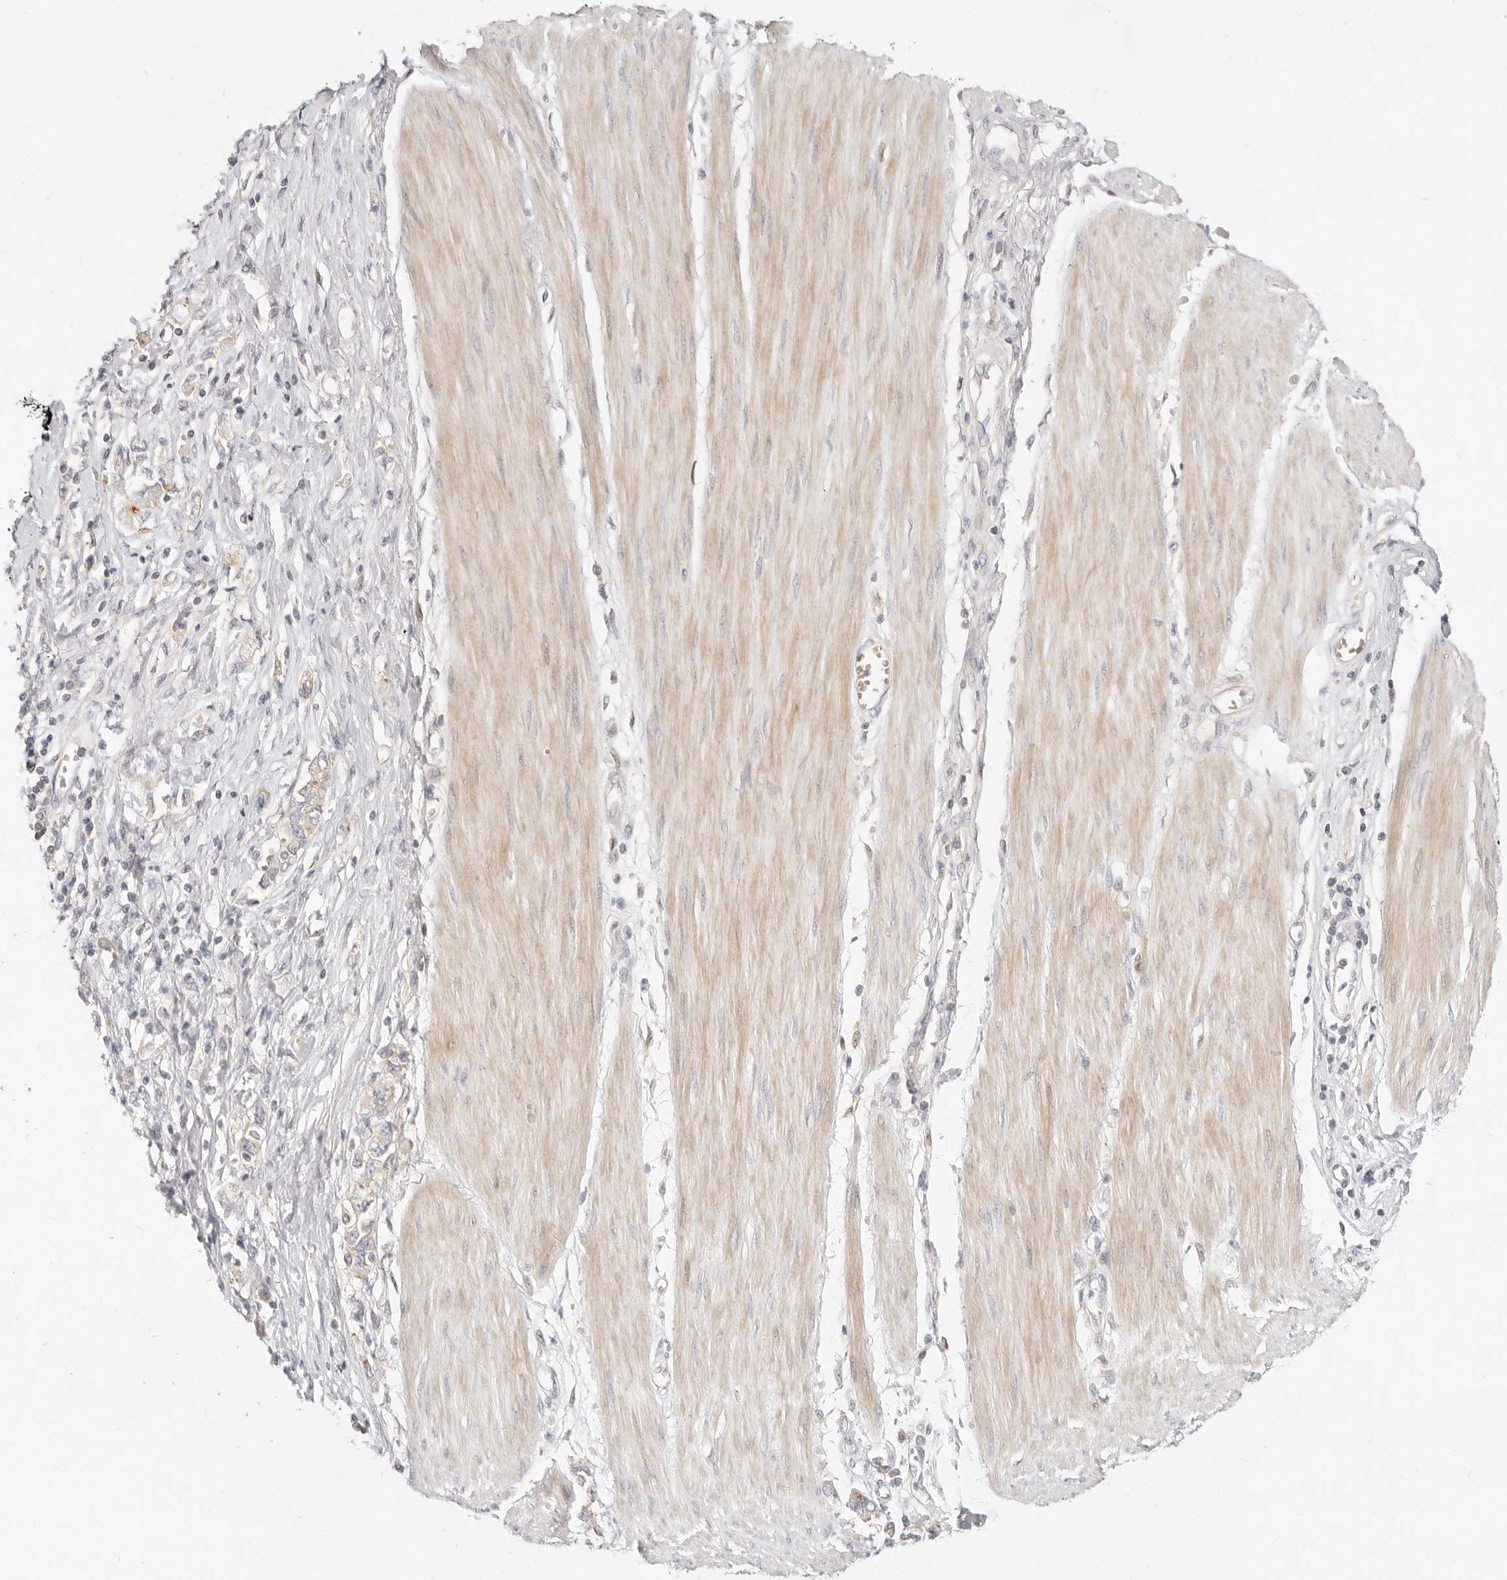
{"staining": {"intensity": "moderate", "quantity": "<25%", "location": "cytoplasmic/membranous"}, "tissue": "stomach cancer", "cell_type": "Tumor cells", "image_type": "cancer", "snomed": [{"axis": "morphology", "description": "Adenocarcinoma, NOS"}, {"axis": "topography", "description": "Stomach"}], "caption": "Human stomach cancer (adenocarcinoma) stained with a brown dye demonstrates moderate cytoplasmic/membranous positive staining in about <25% of tumor cells.", "gene": "LTB4R2", "patient": {"sex": "female", "age": 76}}